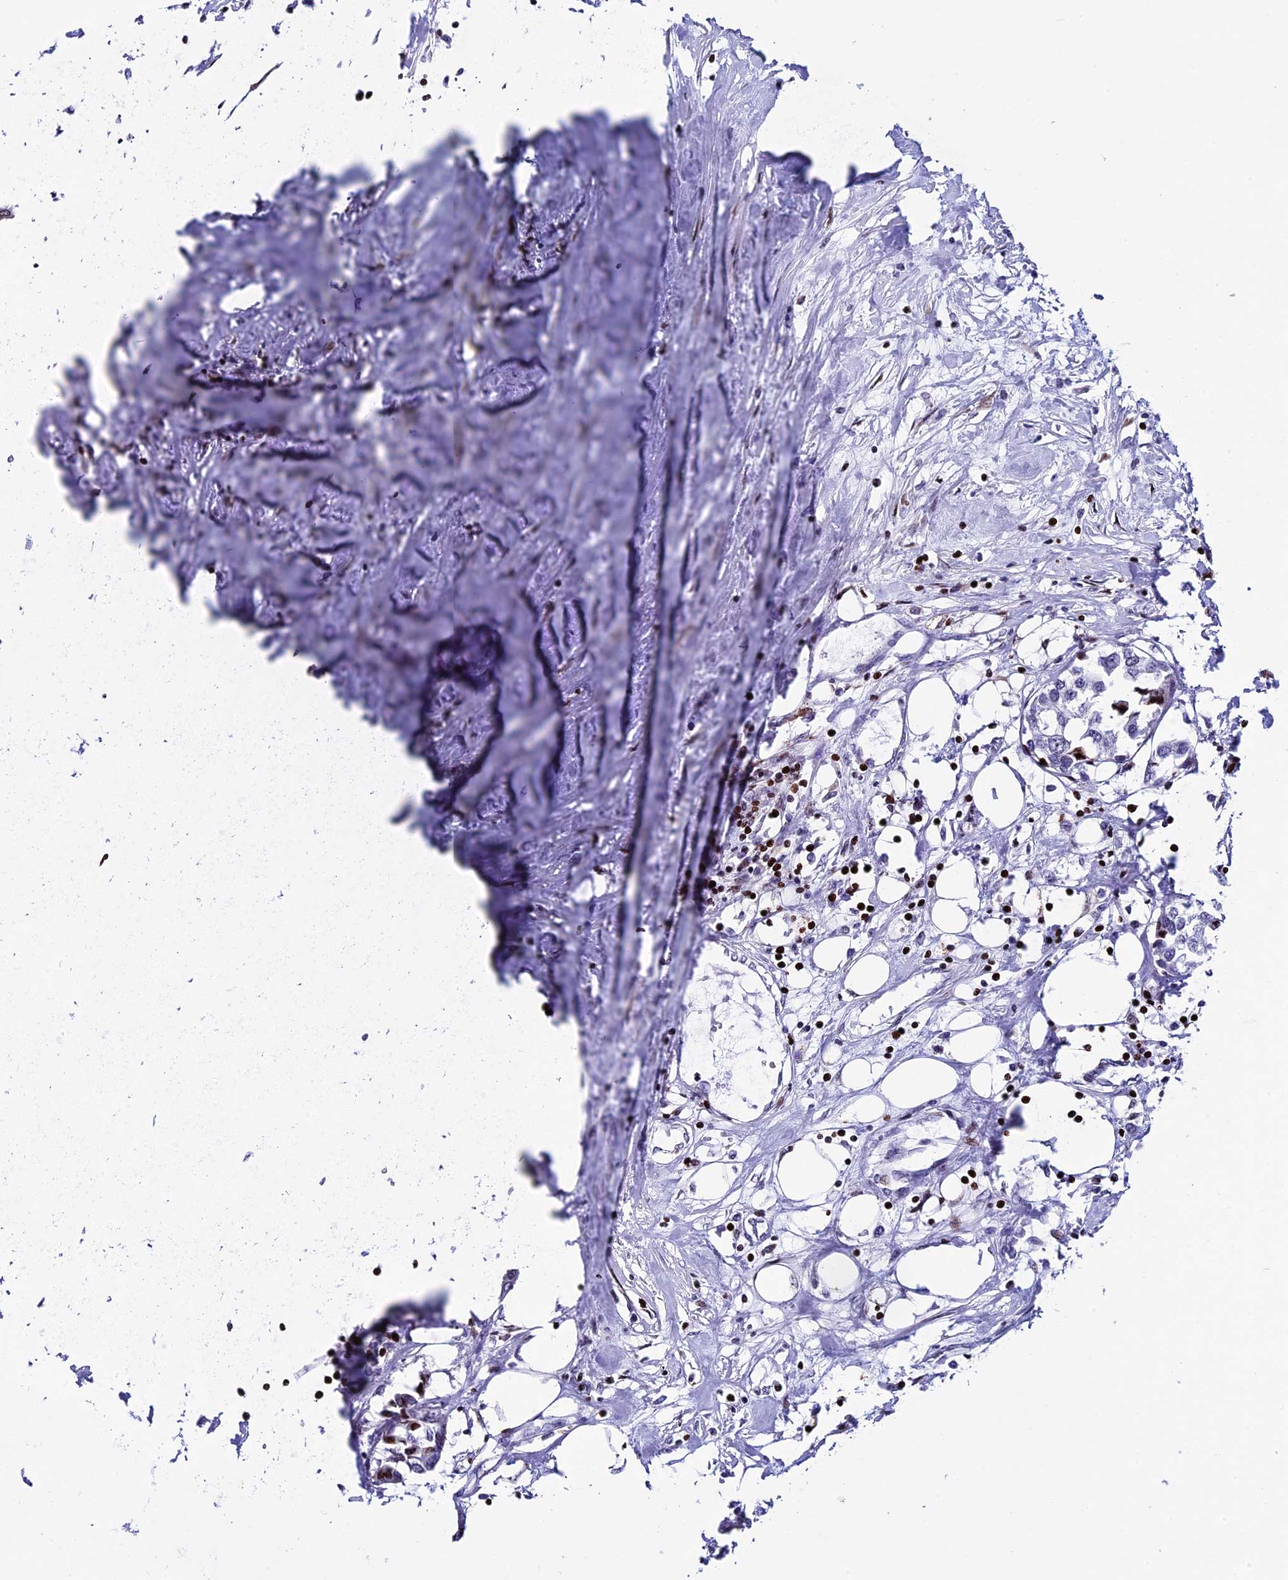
{"staining": {"intensity": "strong", "quantity": "<25%", "location": "nuclear"}, "tissue": "urothelial cancer", "cell_type": "Tumor cells", "image_type": "cancer", "snomed": [{"axis": "morphology", "description": "Urothelial carcinoma, High grade"}, {"axis": "topography", "description": "Urinary bladder"}], "caption": "Urothelial cancer stained with a brown dye exhibits strong nuclear positive positivity in approximately <25% of tumor cells.", "gene": "BTBD3", "patient": {"sex": "male", "age": 64}}